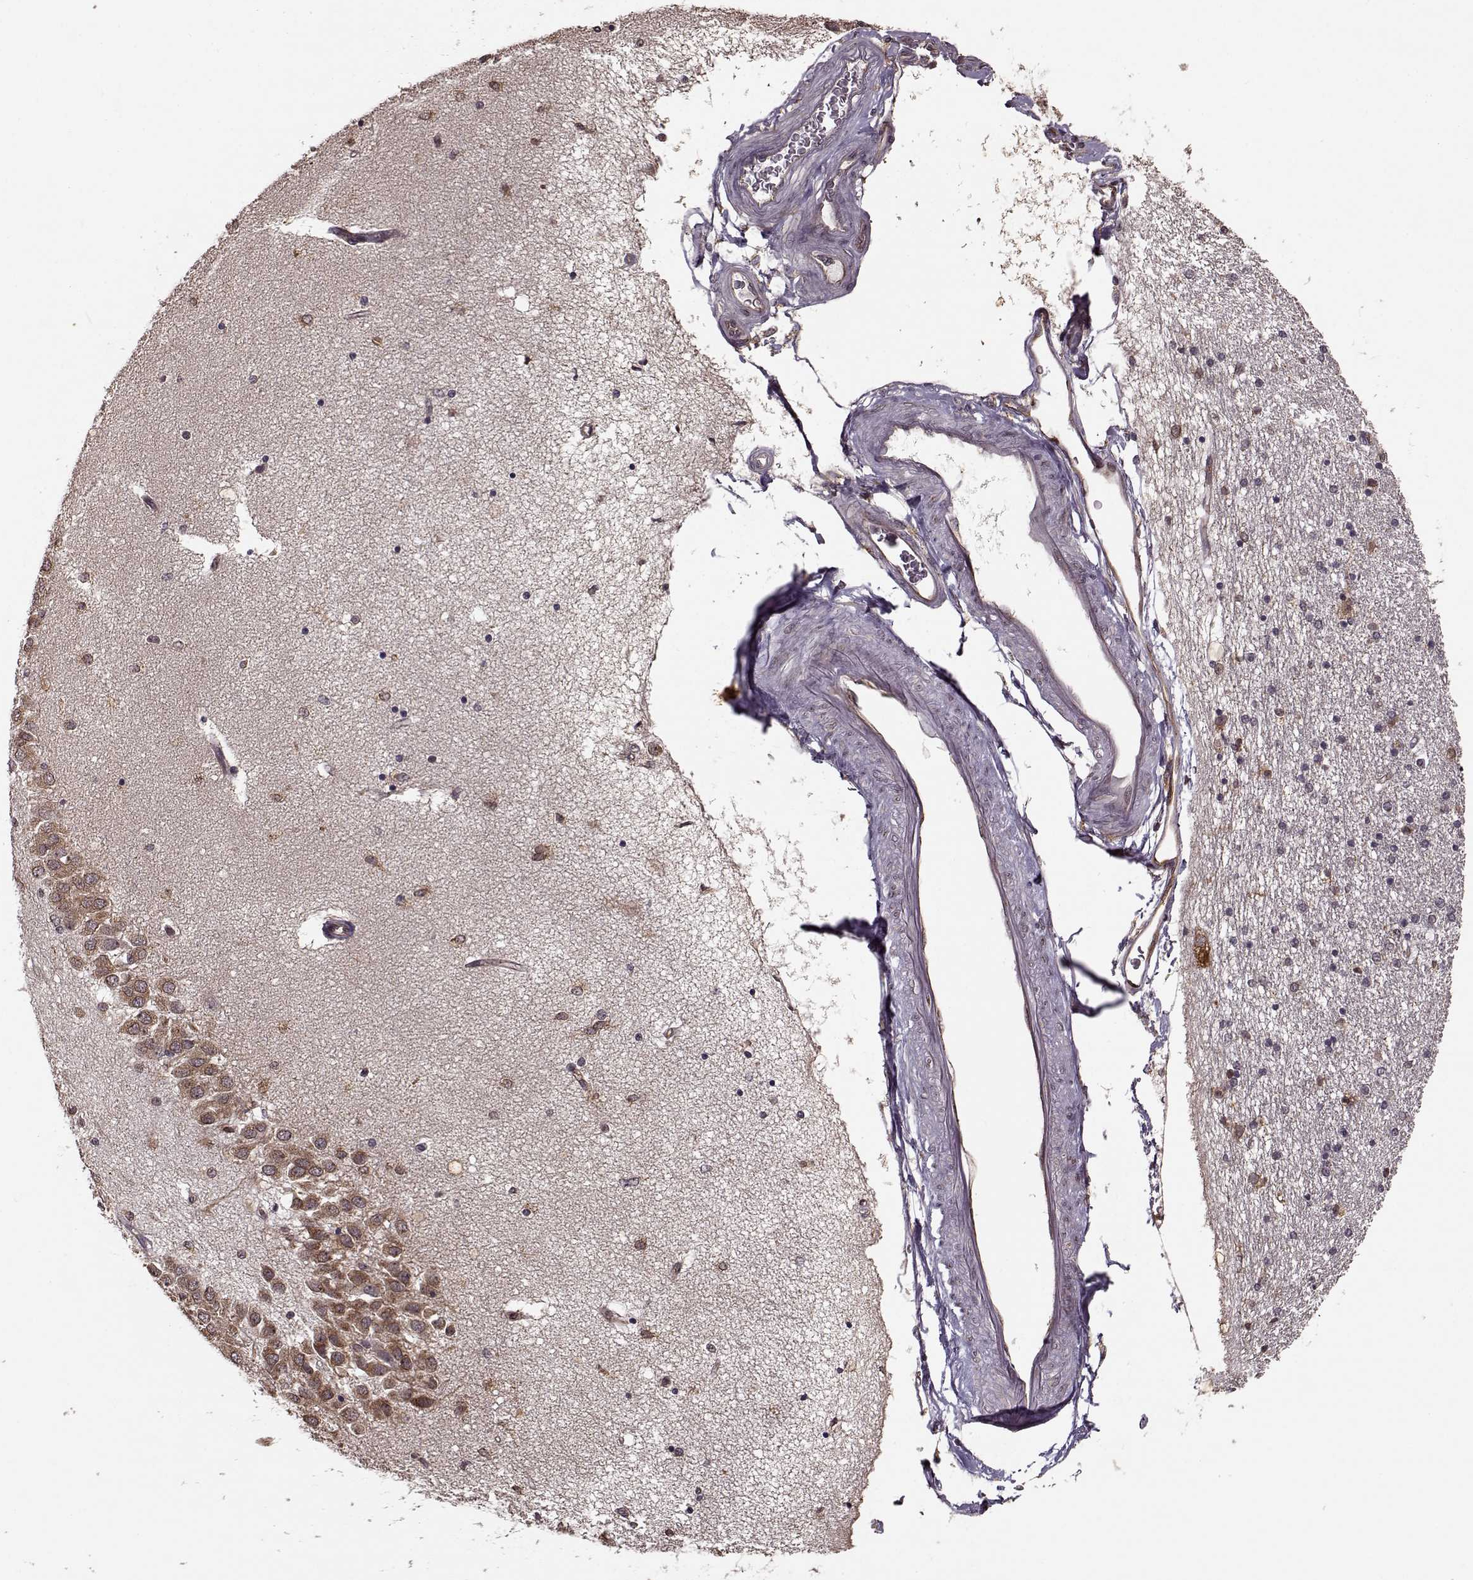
{"staining": {"intensity": "moderate", "quantity": "25%-75%", "location": "cytoplasmic/membranous"}, "tissue": "hippocampus", "cell_type": "Glial cells", "image_type": "normal", "snomed": [{"axis": "morphology", "description": "Normal tissue, NOS"}, {"axis": "topography", "description": "Hippocampus"}], "caption": "Moderate cytoplasmic/membranous protein staining is seen in about 25%-75% of glial cells in hippocampus. The protein is stained brown, and the nuclei are stained in blue (DAB (3,3'-diaminobenzidine) IHC with brightfield microscopy, high magnification).", "gene": "YIPF5", "patient": {"sex": "female", "age": 54}}